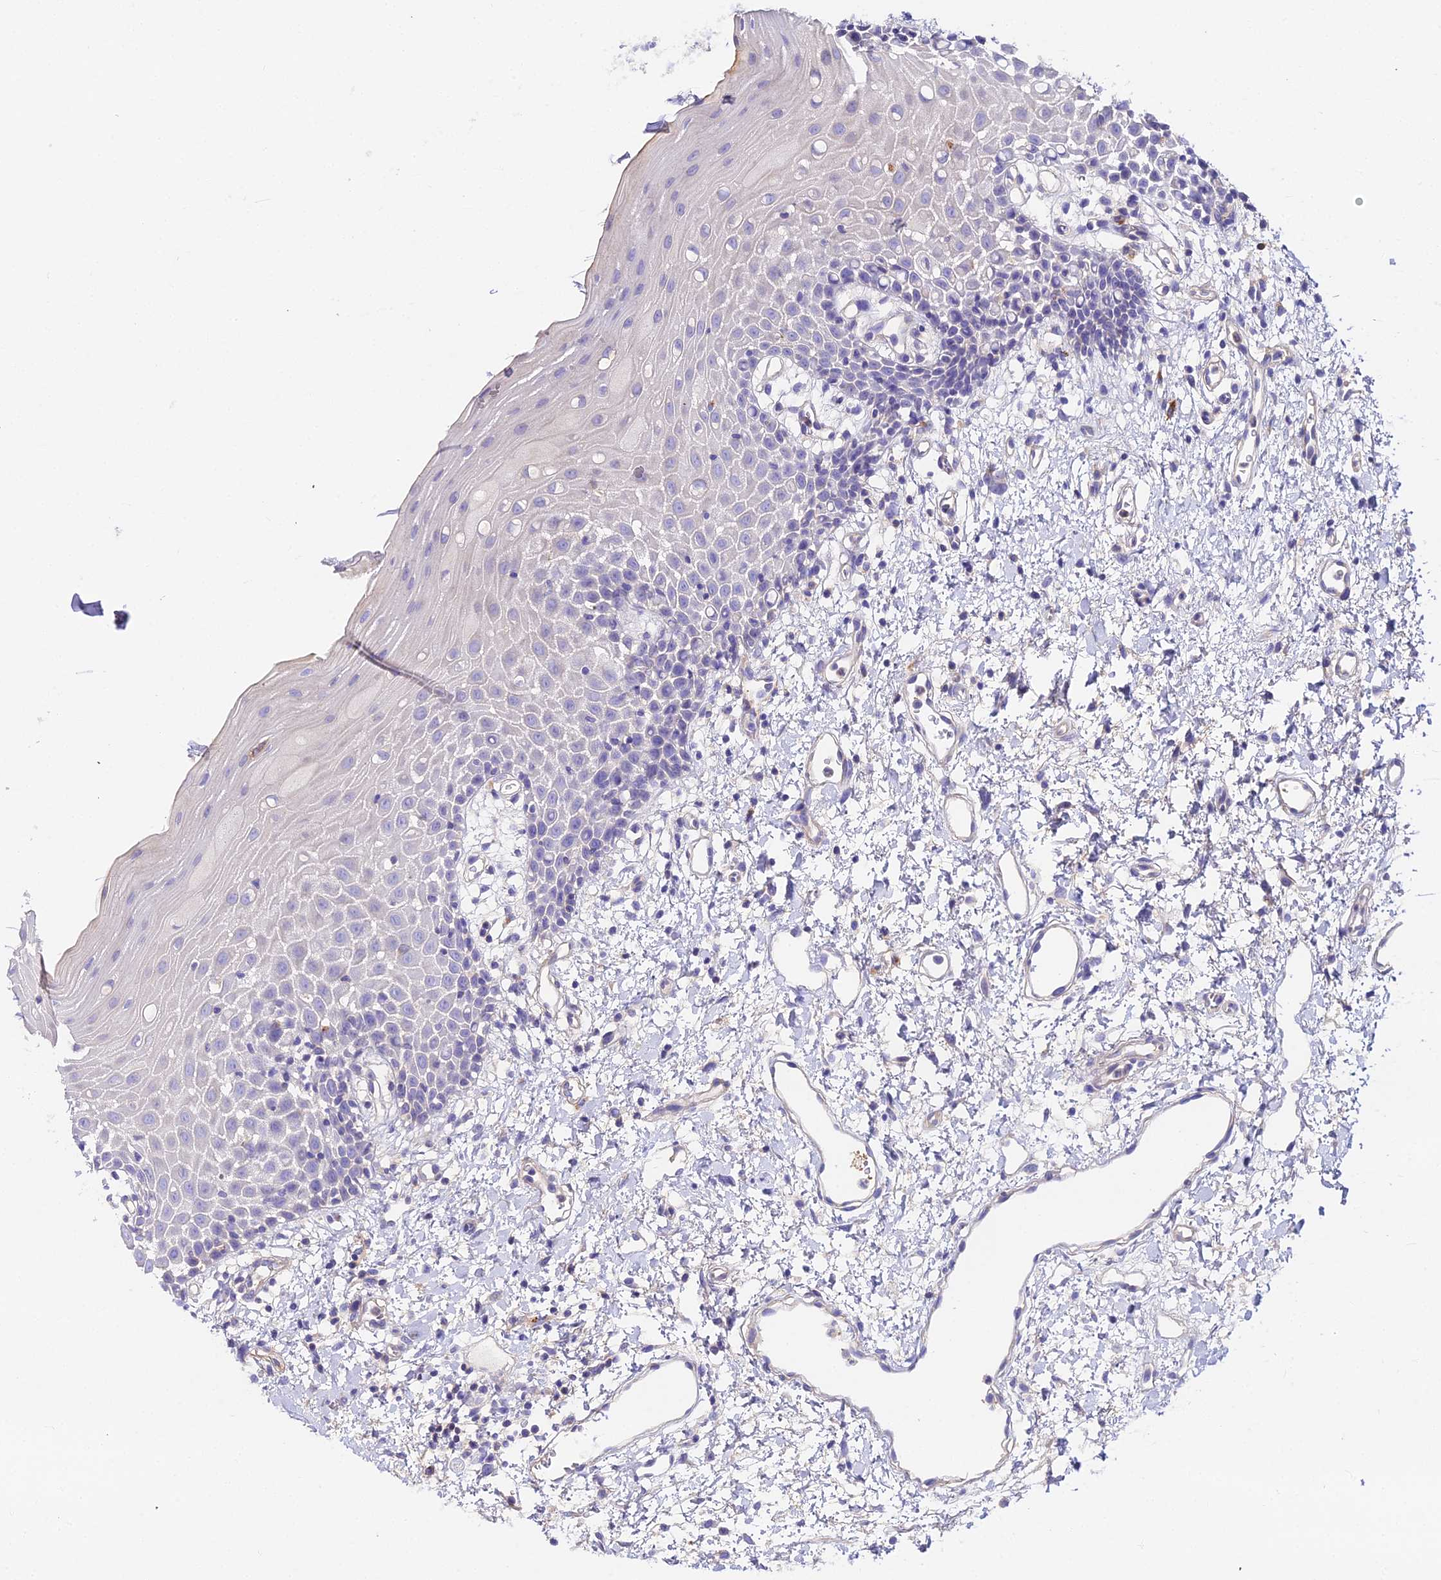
{"staining": {"intensity": "negative", "quantity": "none", "location": "none"}, "tissue": "oral mucosa", "cell_type": "Squamous epithelial cells", "image_type": "normal", "snomed": [{"axis": "morphology", "description": "Normal tissue, NOS"}, {"axis": "topography", "description": "Oral tissue"}], "caption": "The histopathology image demonstrates no significant positivity in squamous epithelial cells of oral mucosa. The staining is performed using DAB (3,3'-diaminobenzidine) brown chromogen with nuclei counter-stained in using hematoxylin.", "gene": "GLYAT", "patient": {"sex": "female", "age": 70}}